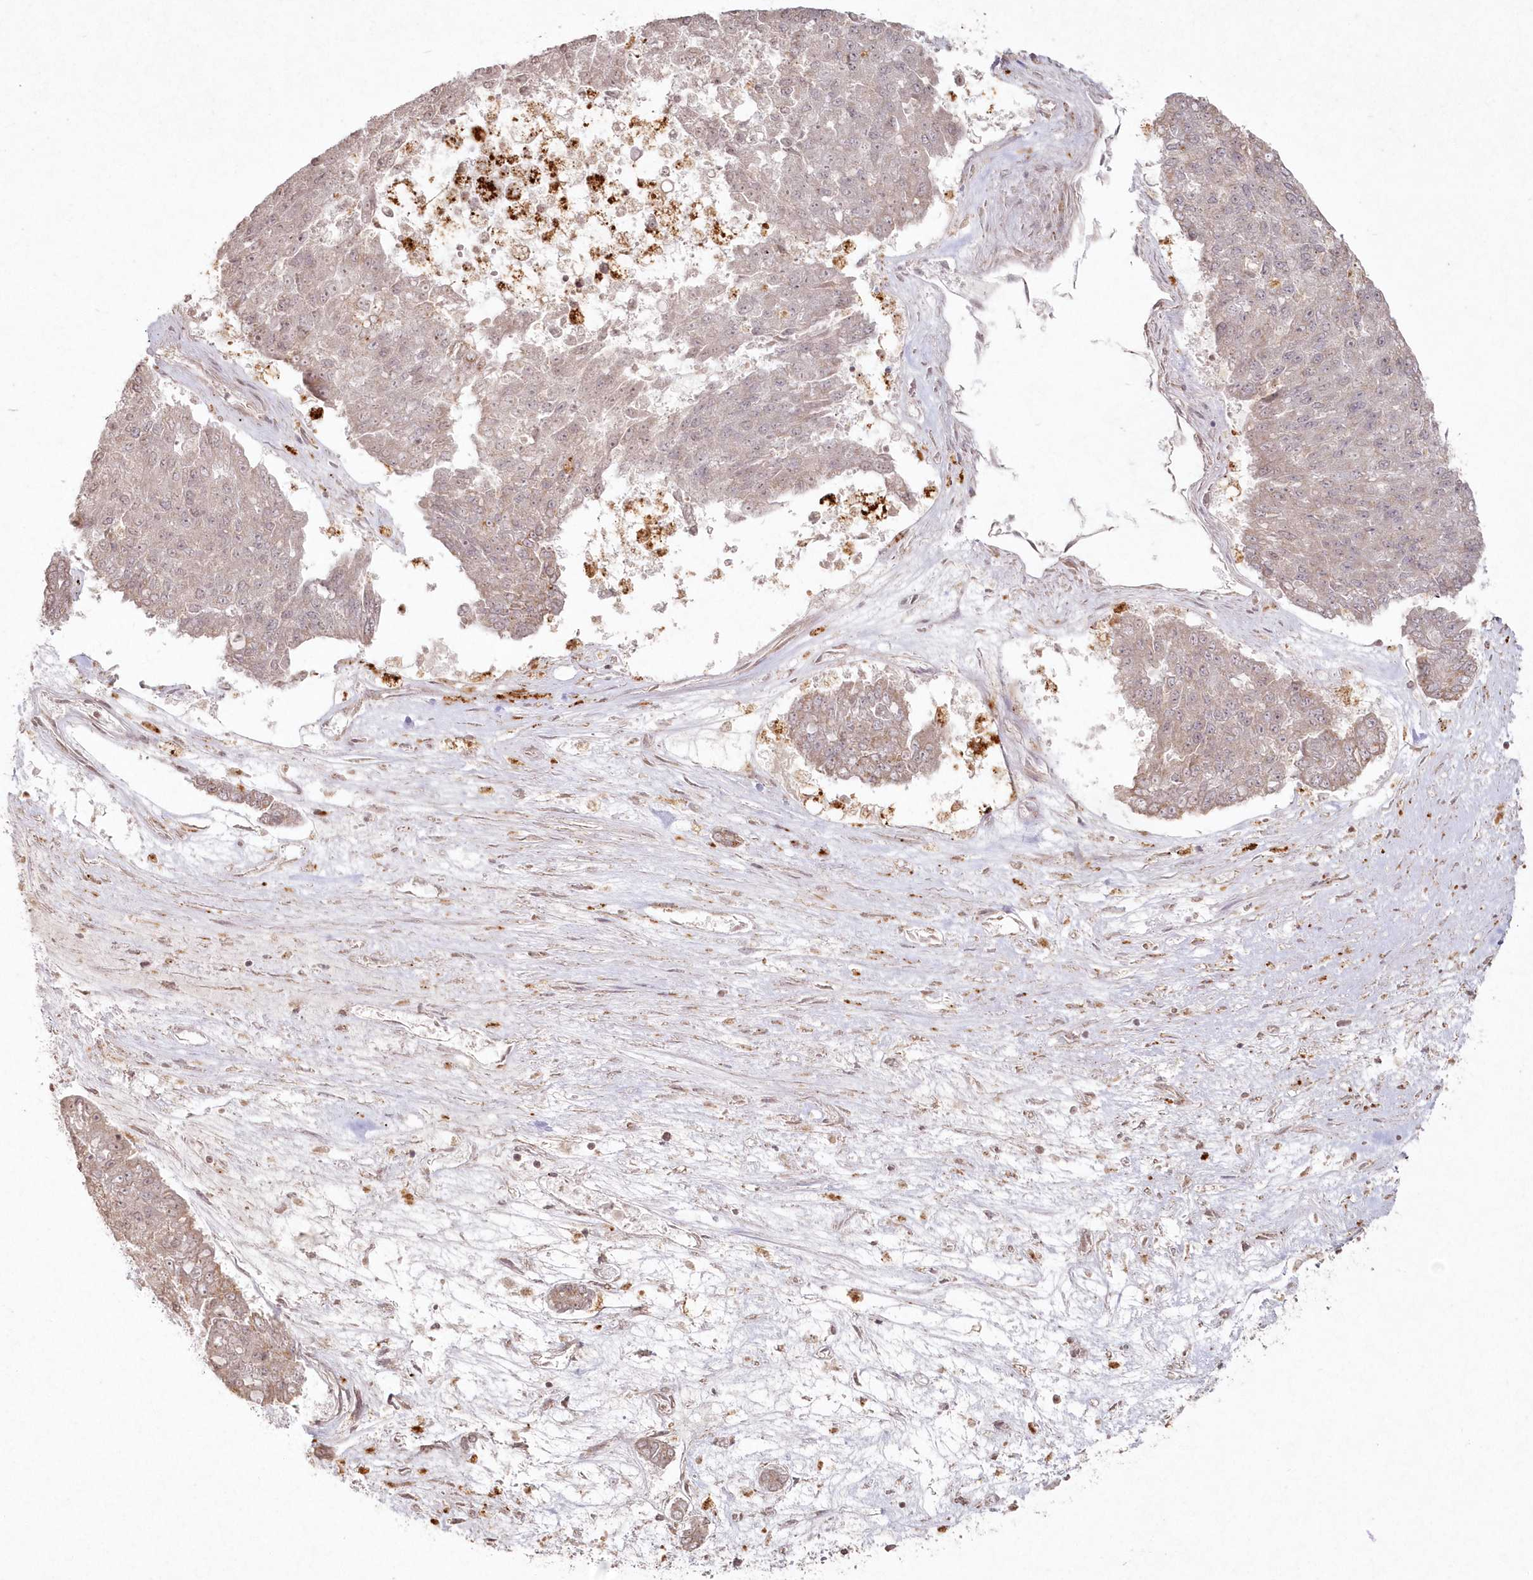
{"staining": {"intensity": "weak", "quantity": "25%-75%", "location": "cytoplasmic/membranous"}, "tissue": "pancreatic cancer", "cell_type": "Tumor cells", "image_type": "cancer", "snomed": [{"axis": "morphology", "description": "Adenocarcinoma, NOS"}, {"axis": "topography", "description": "Pancreas"}], "caption": "Human pancreatic adenocarcinoma stained with a protein marker exhibits weak staining in tumor cells.", "gene": "ARSB", "patient": {"sex": "male", "age": 50}}